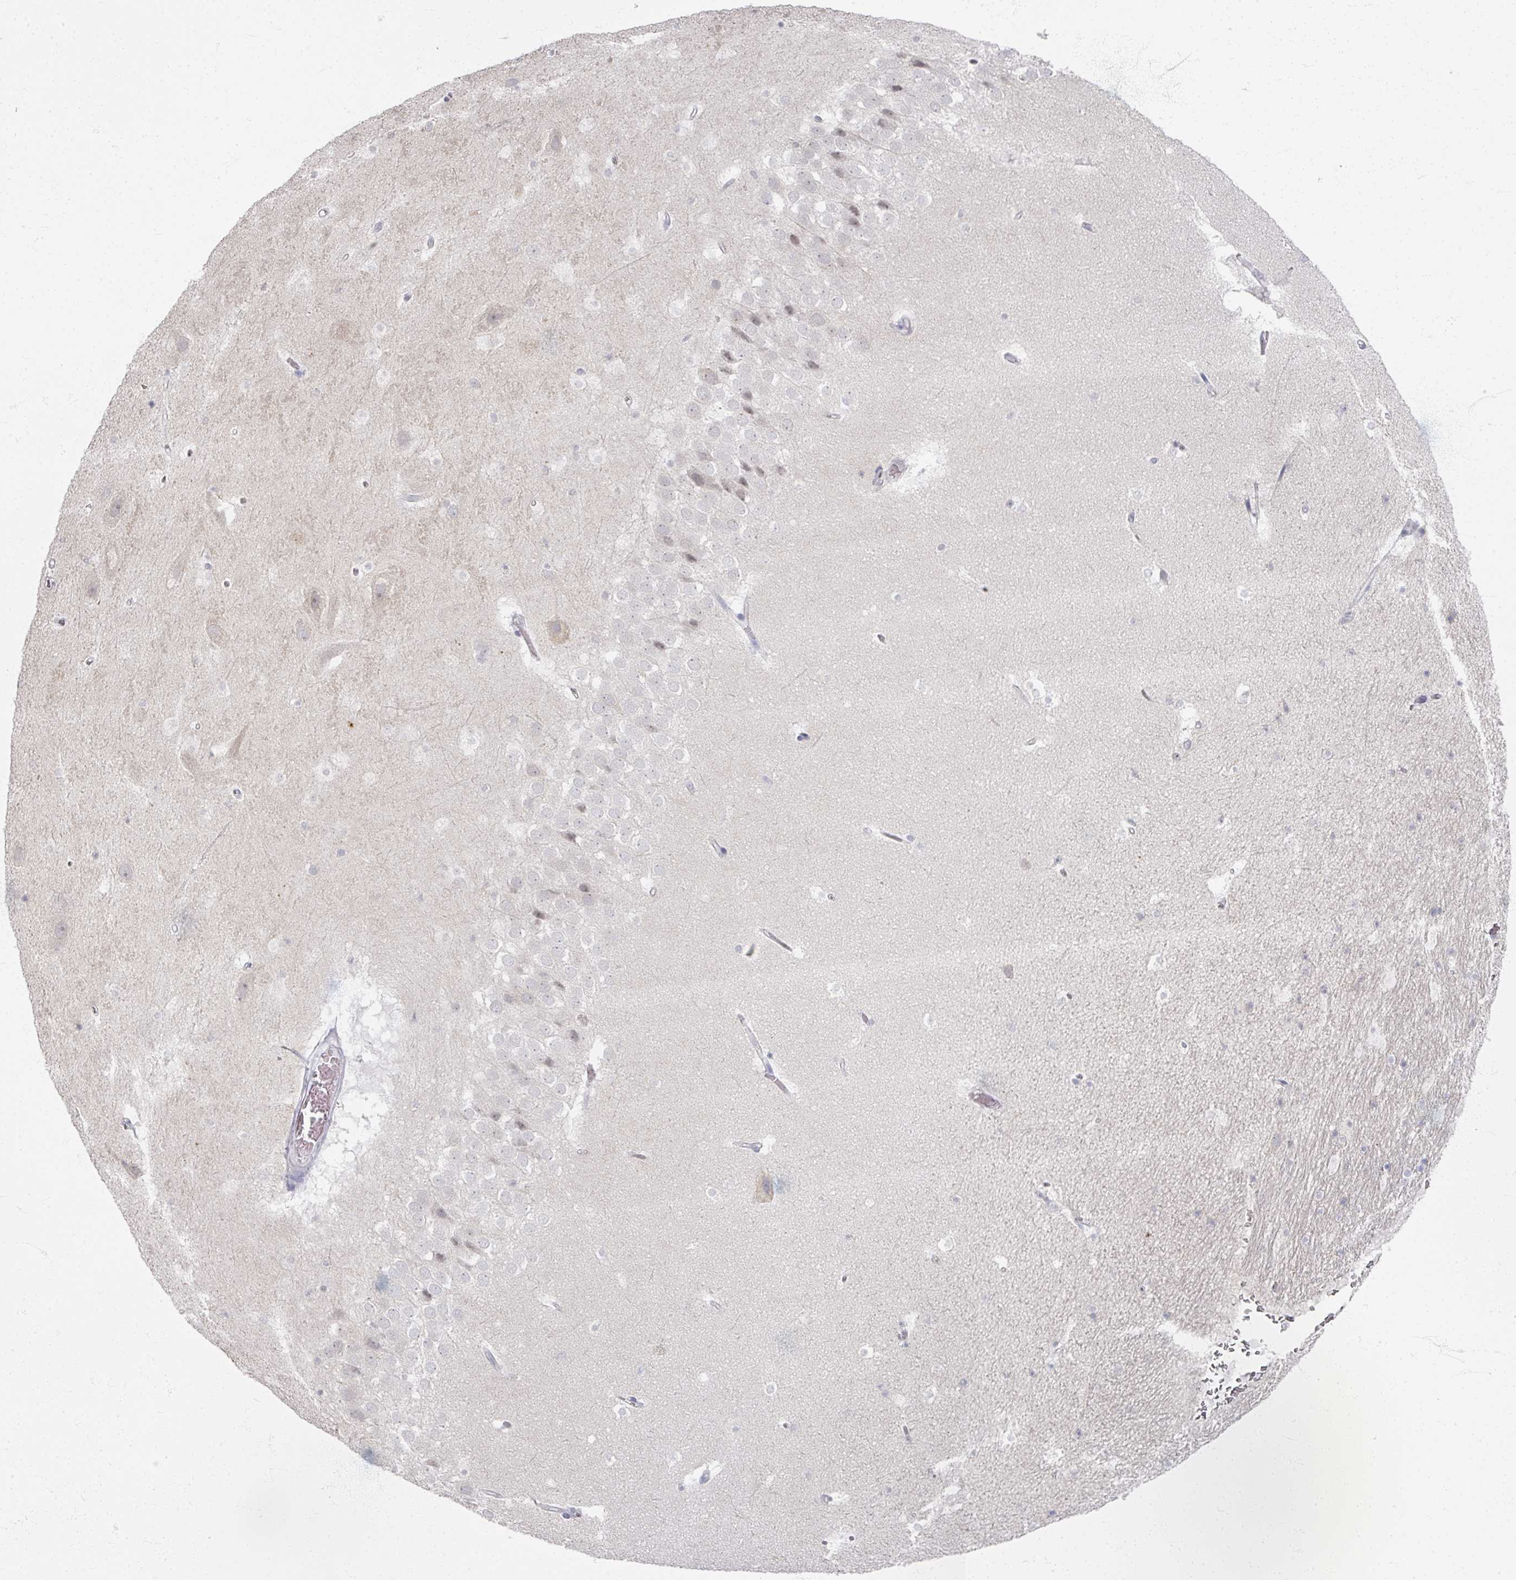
{"staining": {"intensity": "negative", "quantity": "none", "location": "none"}, "tissue": "hippocampus", "cell_type": "Glial cells", "image_type": "normal", "snomed": [{"axis": "morphology", "description": "Normal tissue, NOS"}, {"axis": "topography", "description": "Hippocampus"}], "caption": "Micrograph shows no protein expression in glial cells of unremarkable hippocampus.", "gene": "TTYH3", "patient": {"sex": "male", "age": 37}}